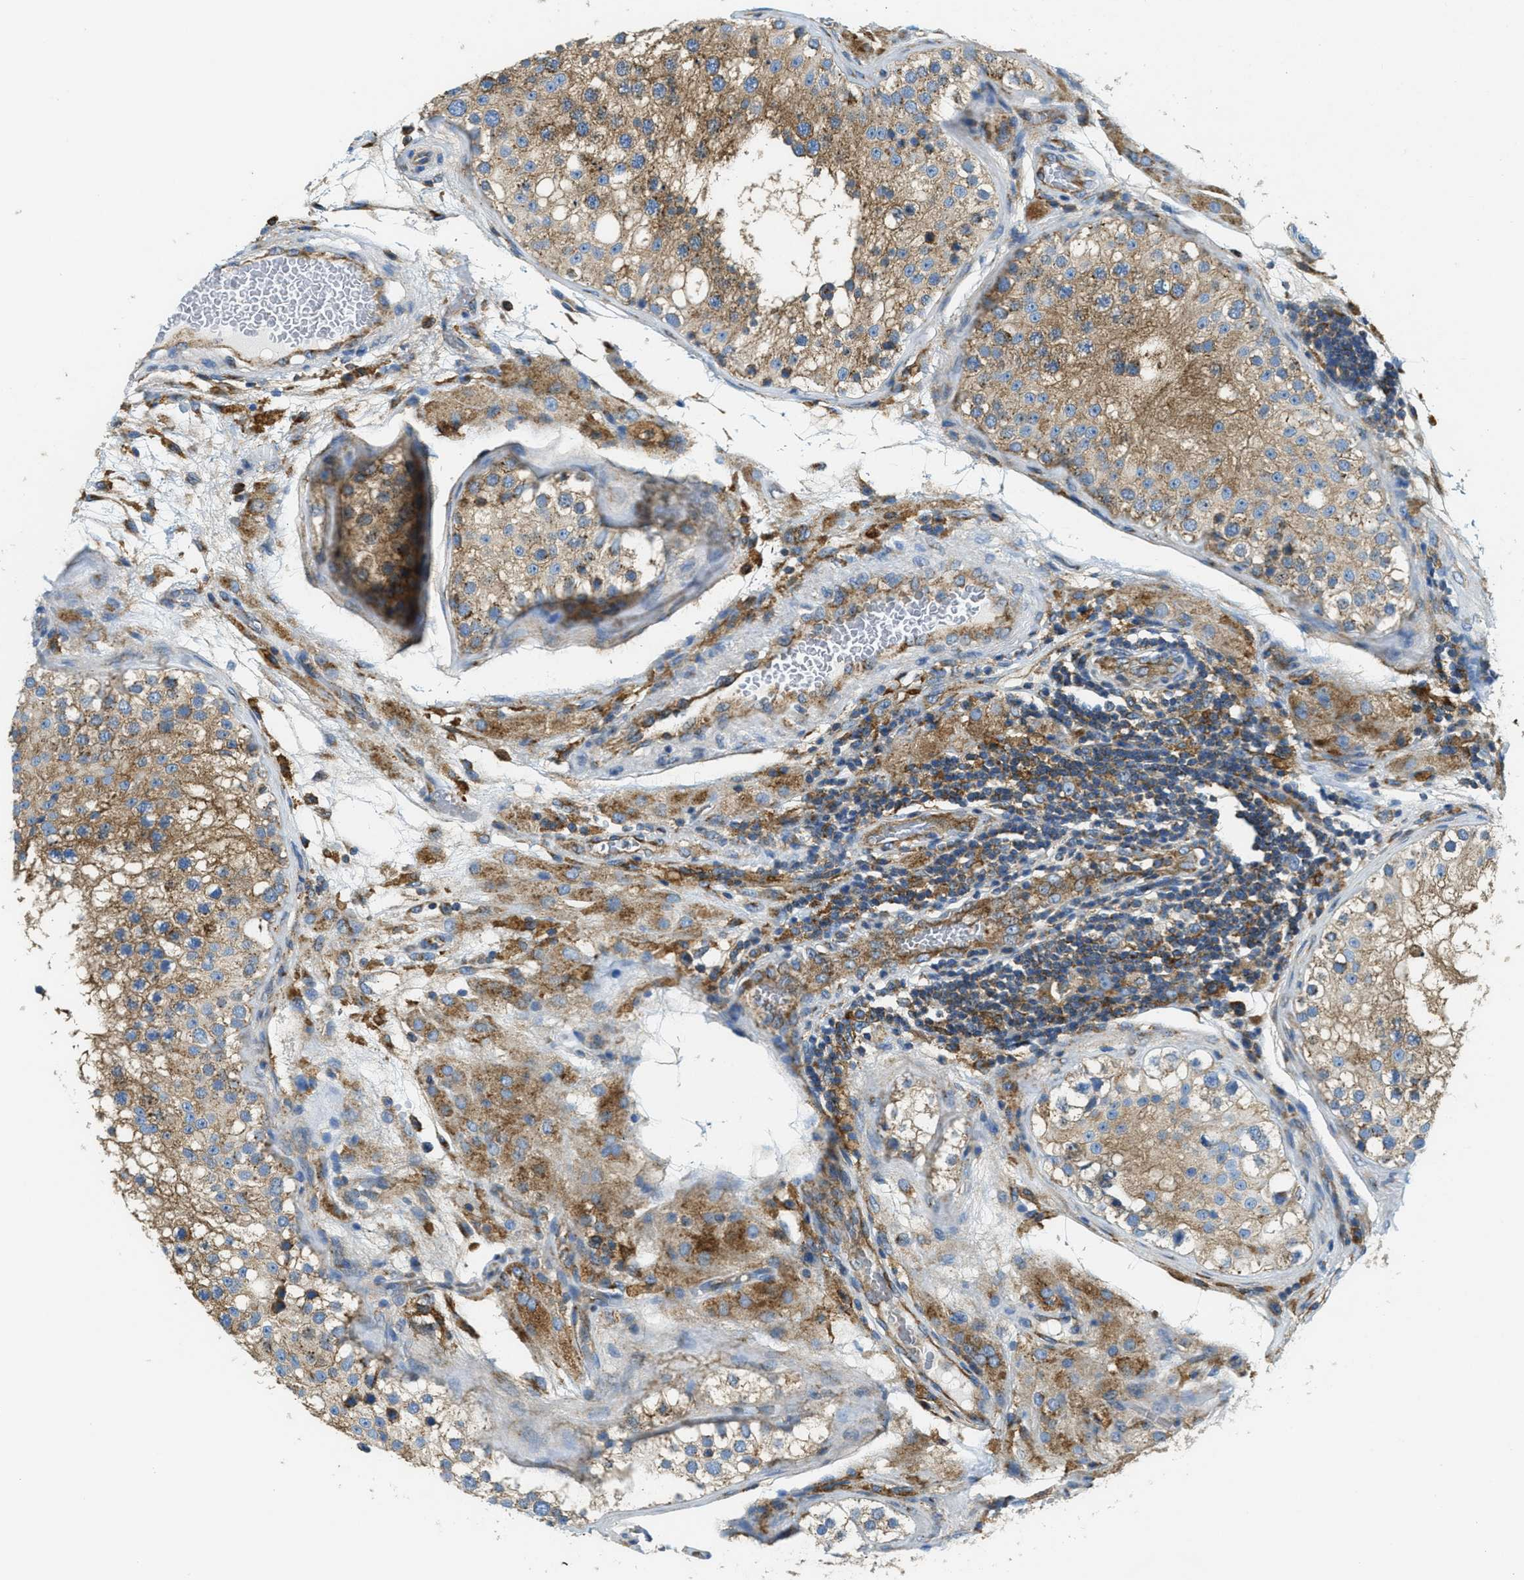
{"staining": {"intensity": "moderate", "quantity": ">75%", "location": "cytoplasmic/membranous"}, "tissue": "testis", "cell_type": "Cells in seminiferous ducts", "image_type": "normal", "snomed": [{"axis": "morphology", "description": "Normal tissue, NOS"}, {"axis": "topography", "description": "Testis"}], "caption": "Protein expression by immunohistochemistry demonstrates moderate cytoplasmic/membranous expression in about >75% of cells in seminiferous ducts in normal testis.", "gene": "AP2B1", "patient": {"sex": "male", "age": 26}}